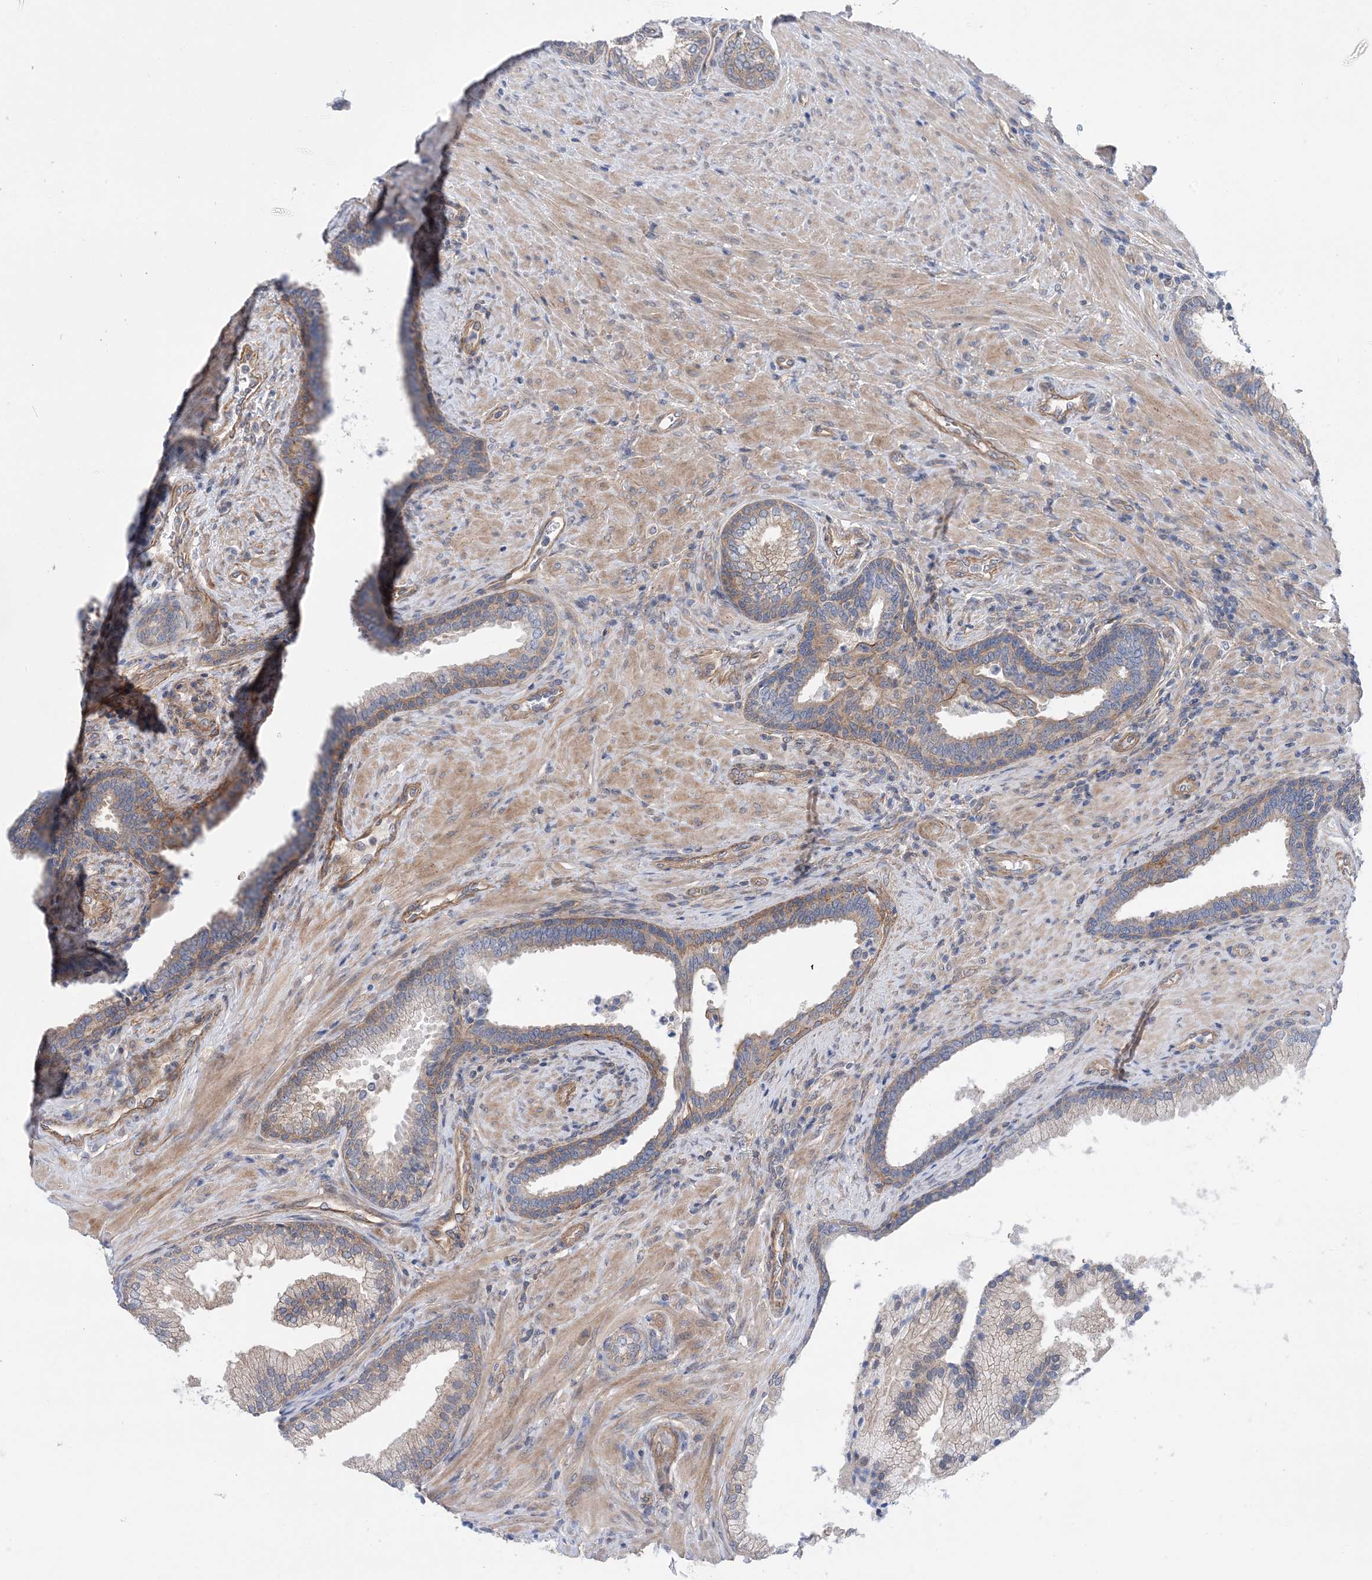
{"staining": {"intensity": "moderate", "quantity": "<25%", "location": "cytoplasmic/membranous"}, "tissue": "prostate", "cell_type": "Glandular cells", "image_type": "normal", "snomed": [{"axis": "morphology", "description": "Normal tissue, NOS"}, {"axis": "topography", "description": "Prostate"}], "caption": "This is a histology image of immunohistochemistry (IHC) staining of benign prostate, which shows moderate expression in the cytoplasmic/membranous of glandular cells.", "gene": "EHBP1", "patient": {"sex": "male", "age": 76}}